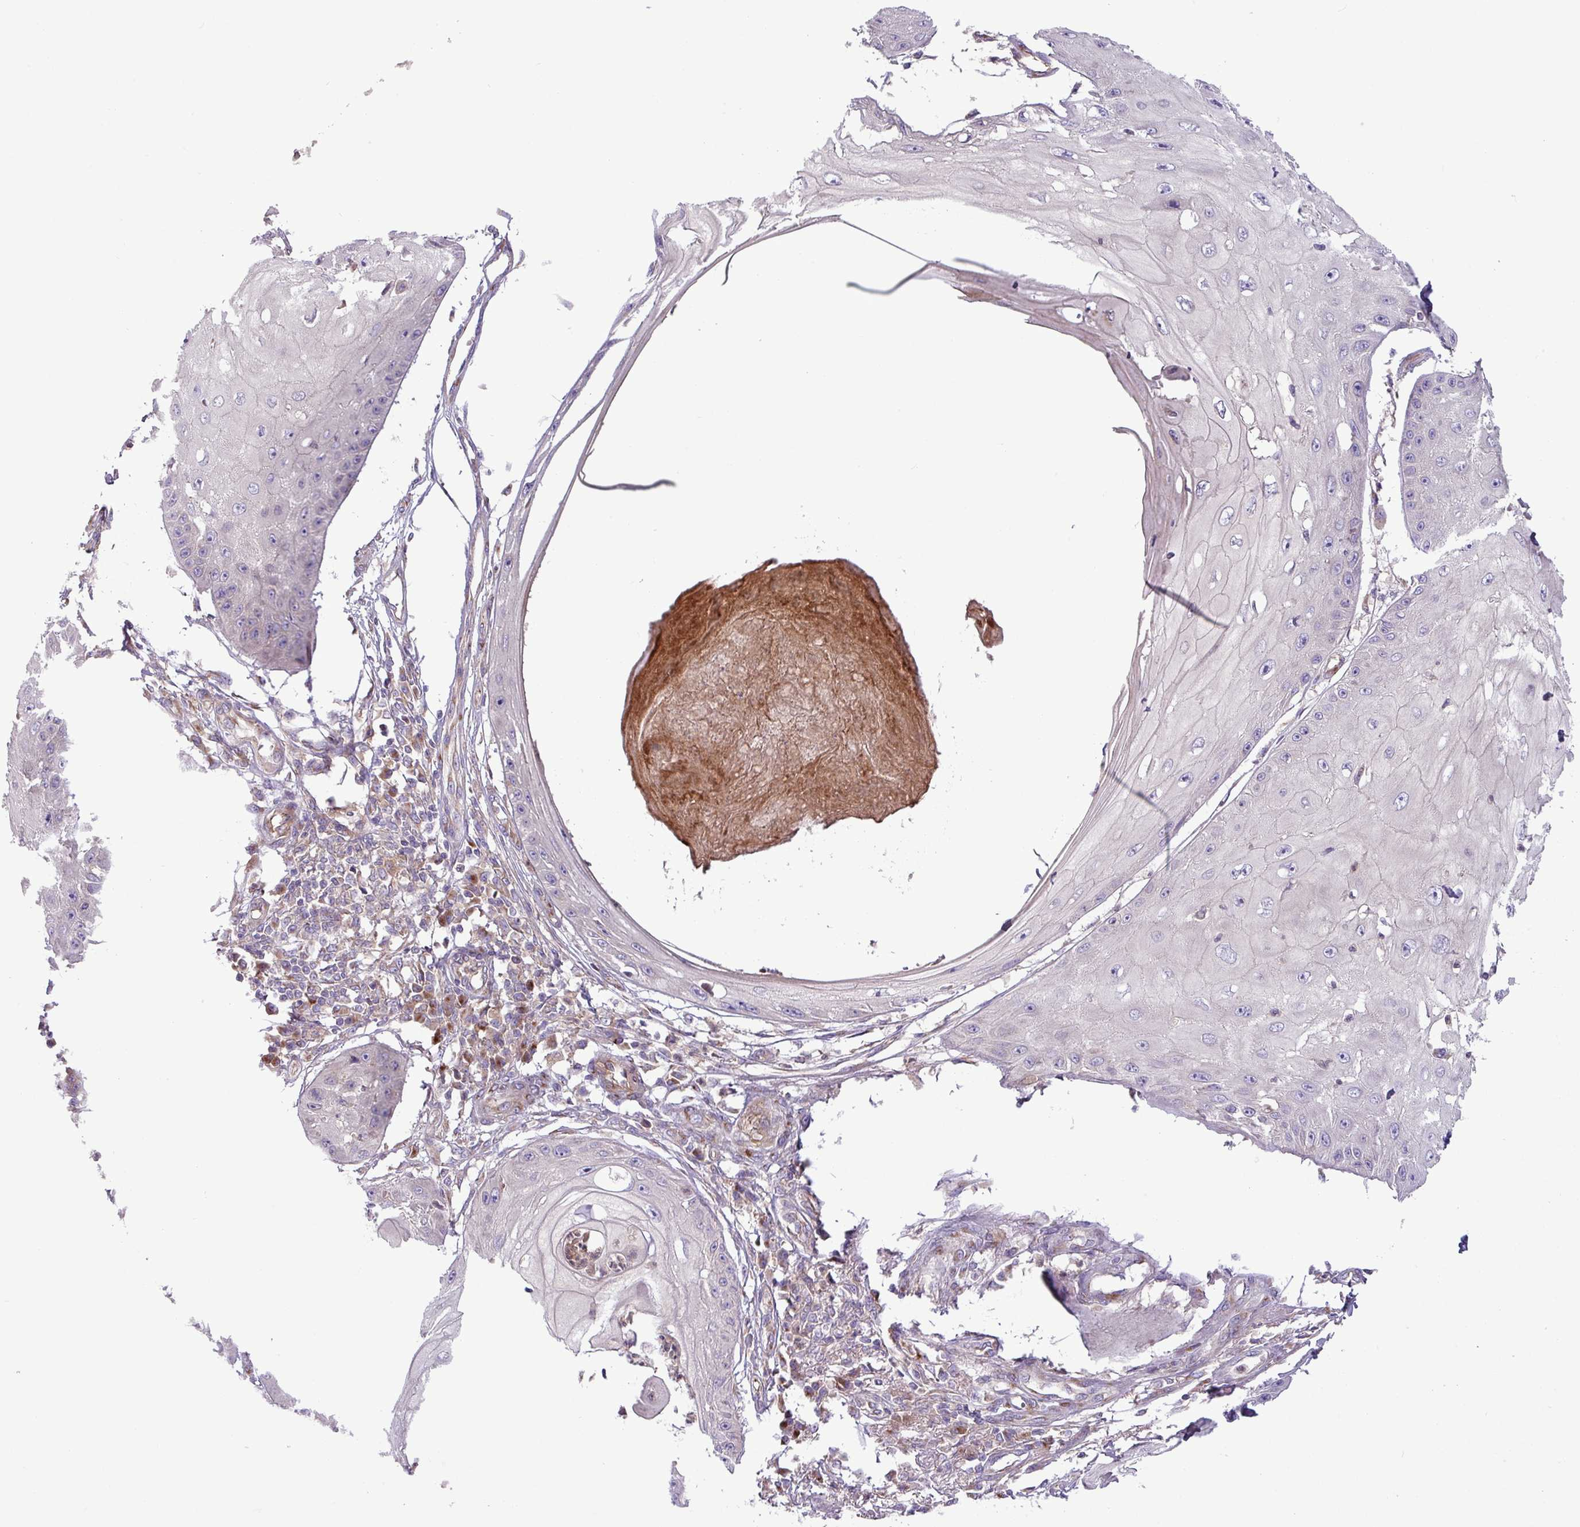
{"staining": {"intensity": "negative", "quantity": "none", "location": "none"}, "tissue": "skin cancer", "cell_type": "Tumor cells", "image_type": "cancer", "snomed": [{"axis": "morphology", "description": "Squamous cell carcinoma, NOS"}, {"axis": "topography", "description": "Skin"}], "caption": "High magnification brightfield microscopy of squamous cell carcinoma (skin) stained with DAB (brown) and counterstained with hematoxylin (blue): tumor cells show no significant positivity. (DAB (3,3'-diaminobenzidine) immunohistochemistry (IHC) visualized using brightfield microscopy, high magnification).", "gene": "RAB19", "patient": {"sex": "male", "age": 70}}